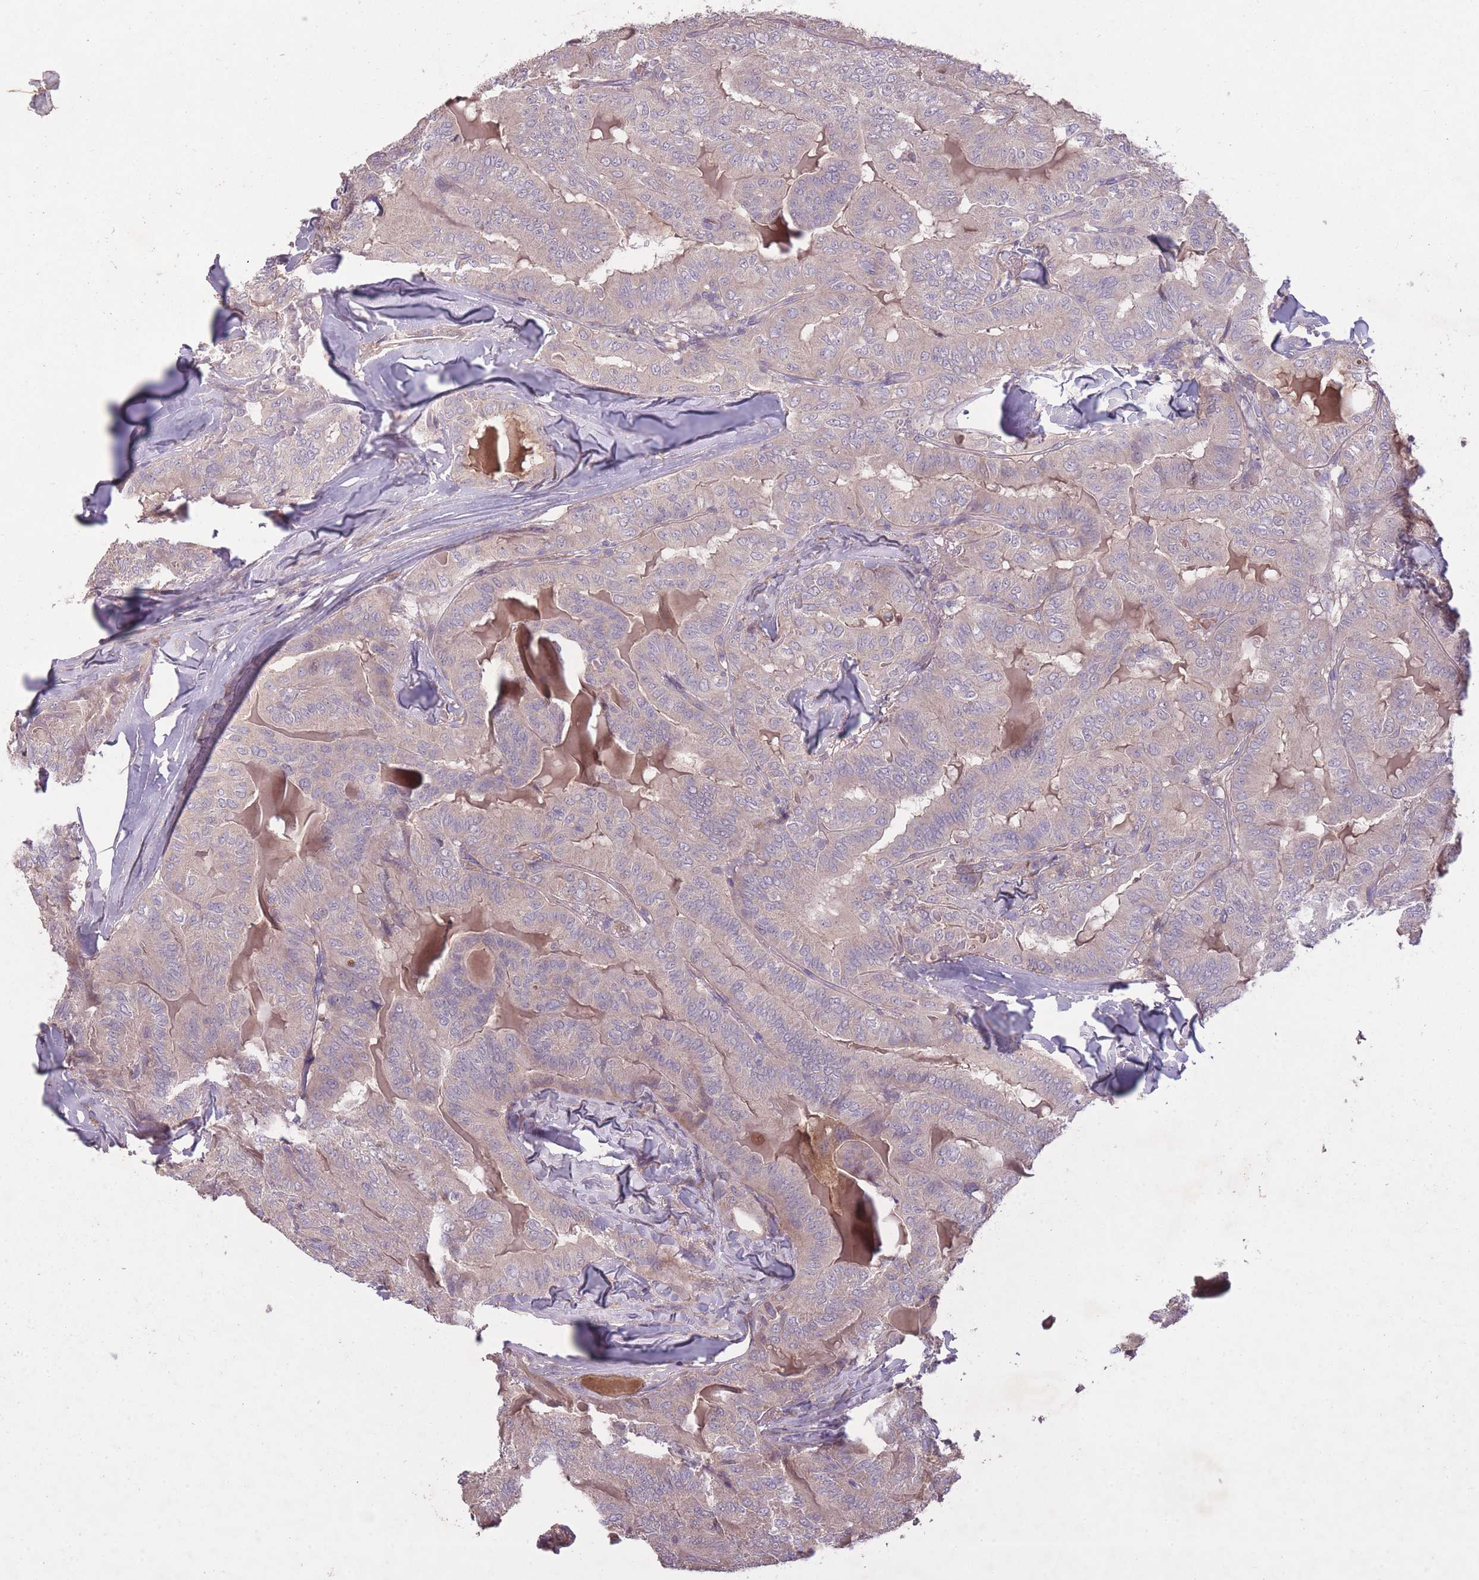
{"staining": {"intensity": "negative", "quantity": "none", "location": "none"}, "tissue": "thyroid cancer", "cell_type": "Tumor cells", "image_type": "cancer", "snomed": [{"axis": "morphology", "description": "Papillary adenocarcinoma, NOS"}, {"axis": "topography", "description": "Thyroid gland"}], "caption": "Tumor cells show no significant staining in thyroid papillary adenocarcinoma. (Stains: DAB (3,3'-diaminobenzidine) IHC with hematoxylin counter stain, Microscopy: brightfield microscopy at high magnification).", "gene": "OR2V2", "patient": {"sex": "female", "age": 68}}